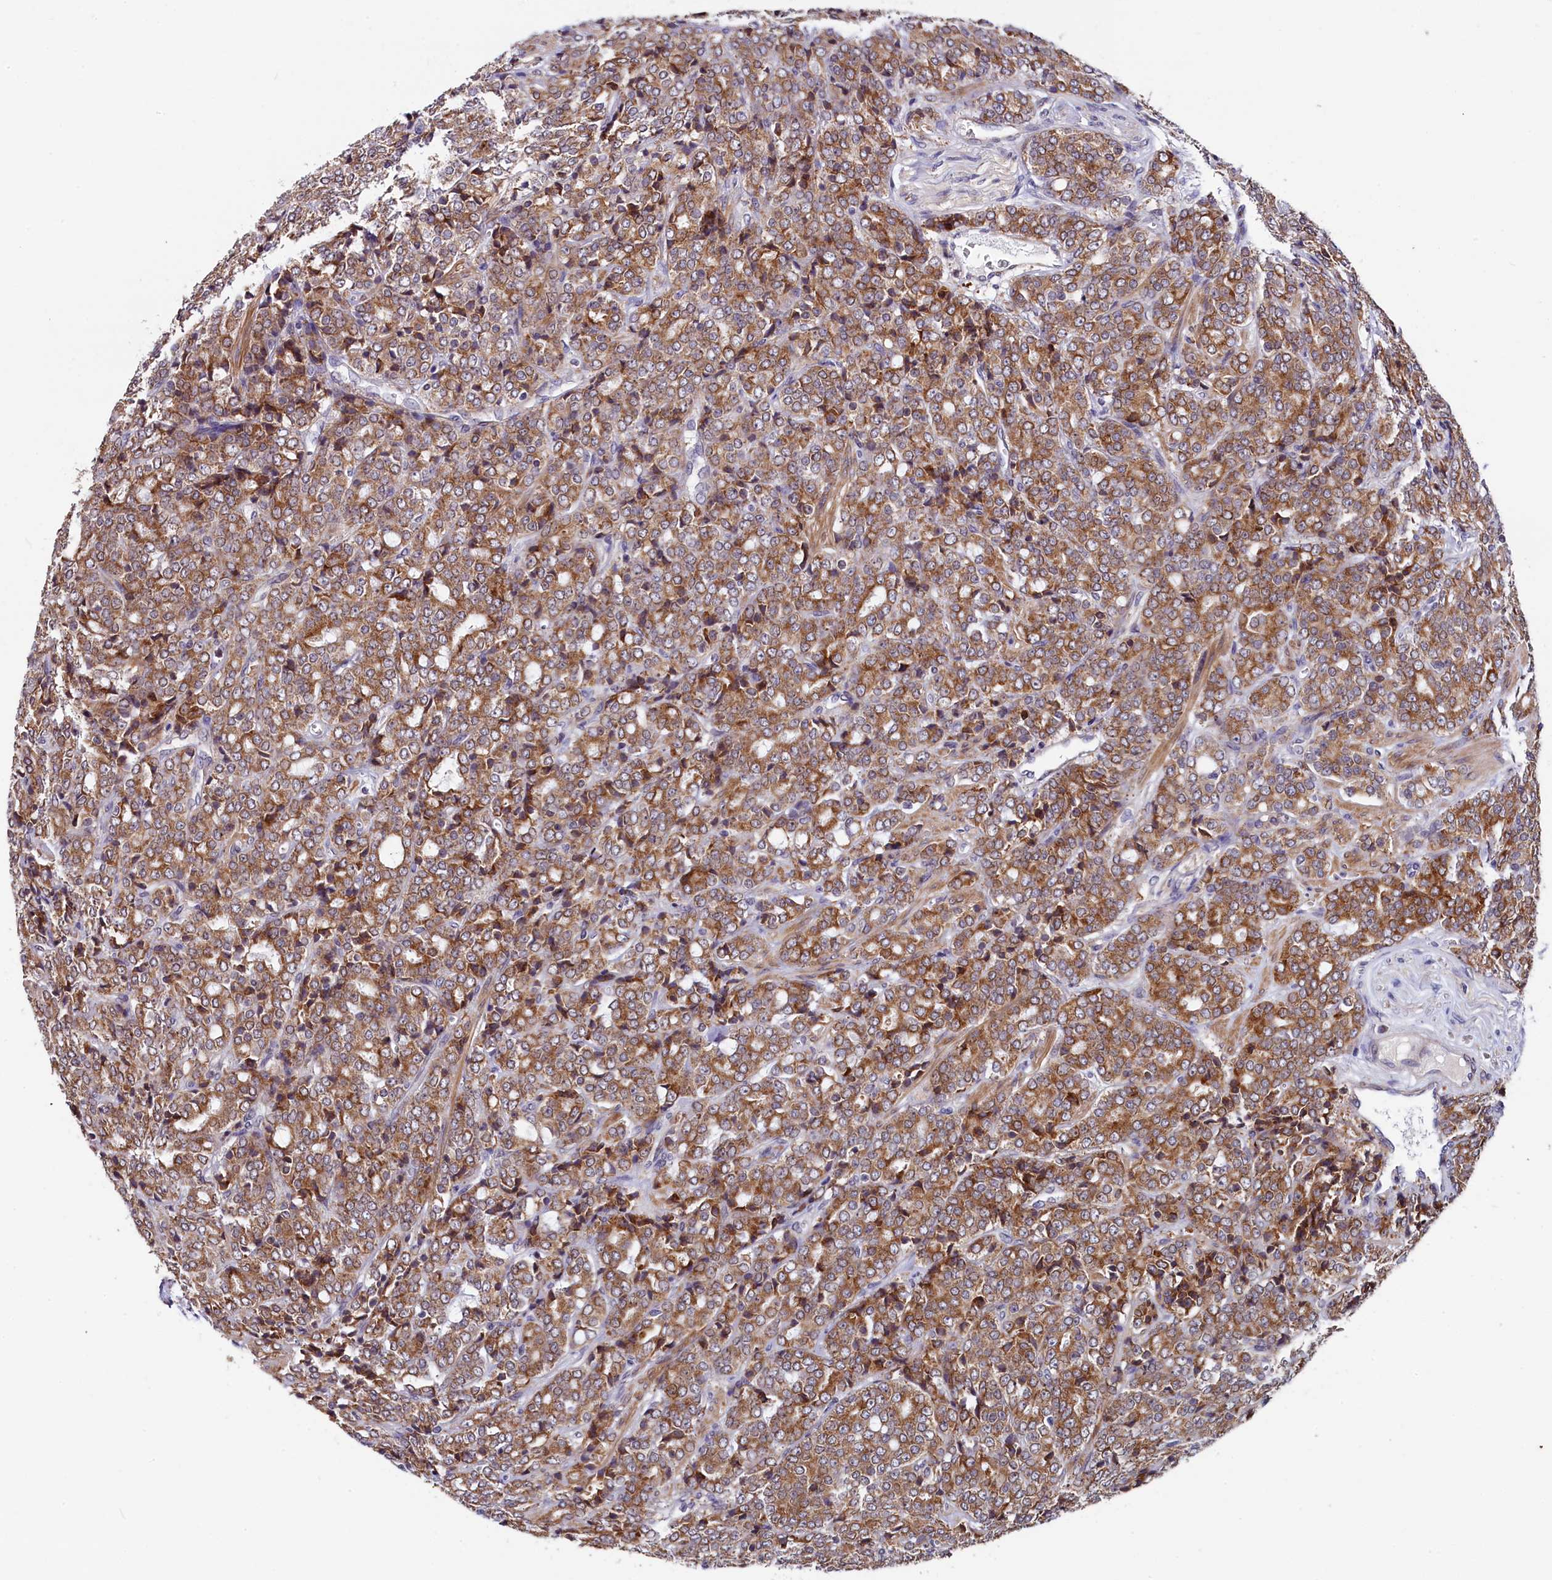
{"staining": {"intensity": "moderate", "quantity": ">75%", "location": "cytoplasmic/membranous"}, "tissue": "prostate cancer", "cell_type": "Tumor cells", "image_type": "cancer", "snomed": [{"axis": "morphology", "description": "Adenocarcinoma, High grade"}, {"axis": "topography", "description": "Prostate"}], "caption": "An image of prostate cancer (adenocarcinoma (high-grade)) stained for a protein reveals moderate cytoplasmic/membranous brown staining in tumor cells. The staining was performed using DAB to visualize the protein expression in brown, while the nuclei were stained in blue with hematoxylin (Magnification: 20x).", "gene": "SLC39A6", "patient": {"sex": "male", "age": 62}}